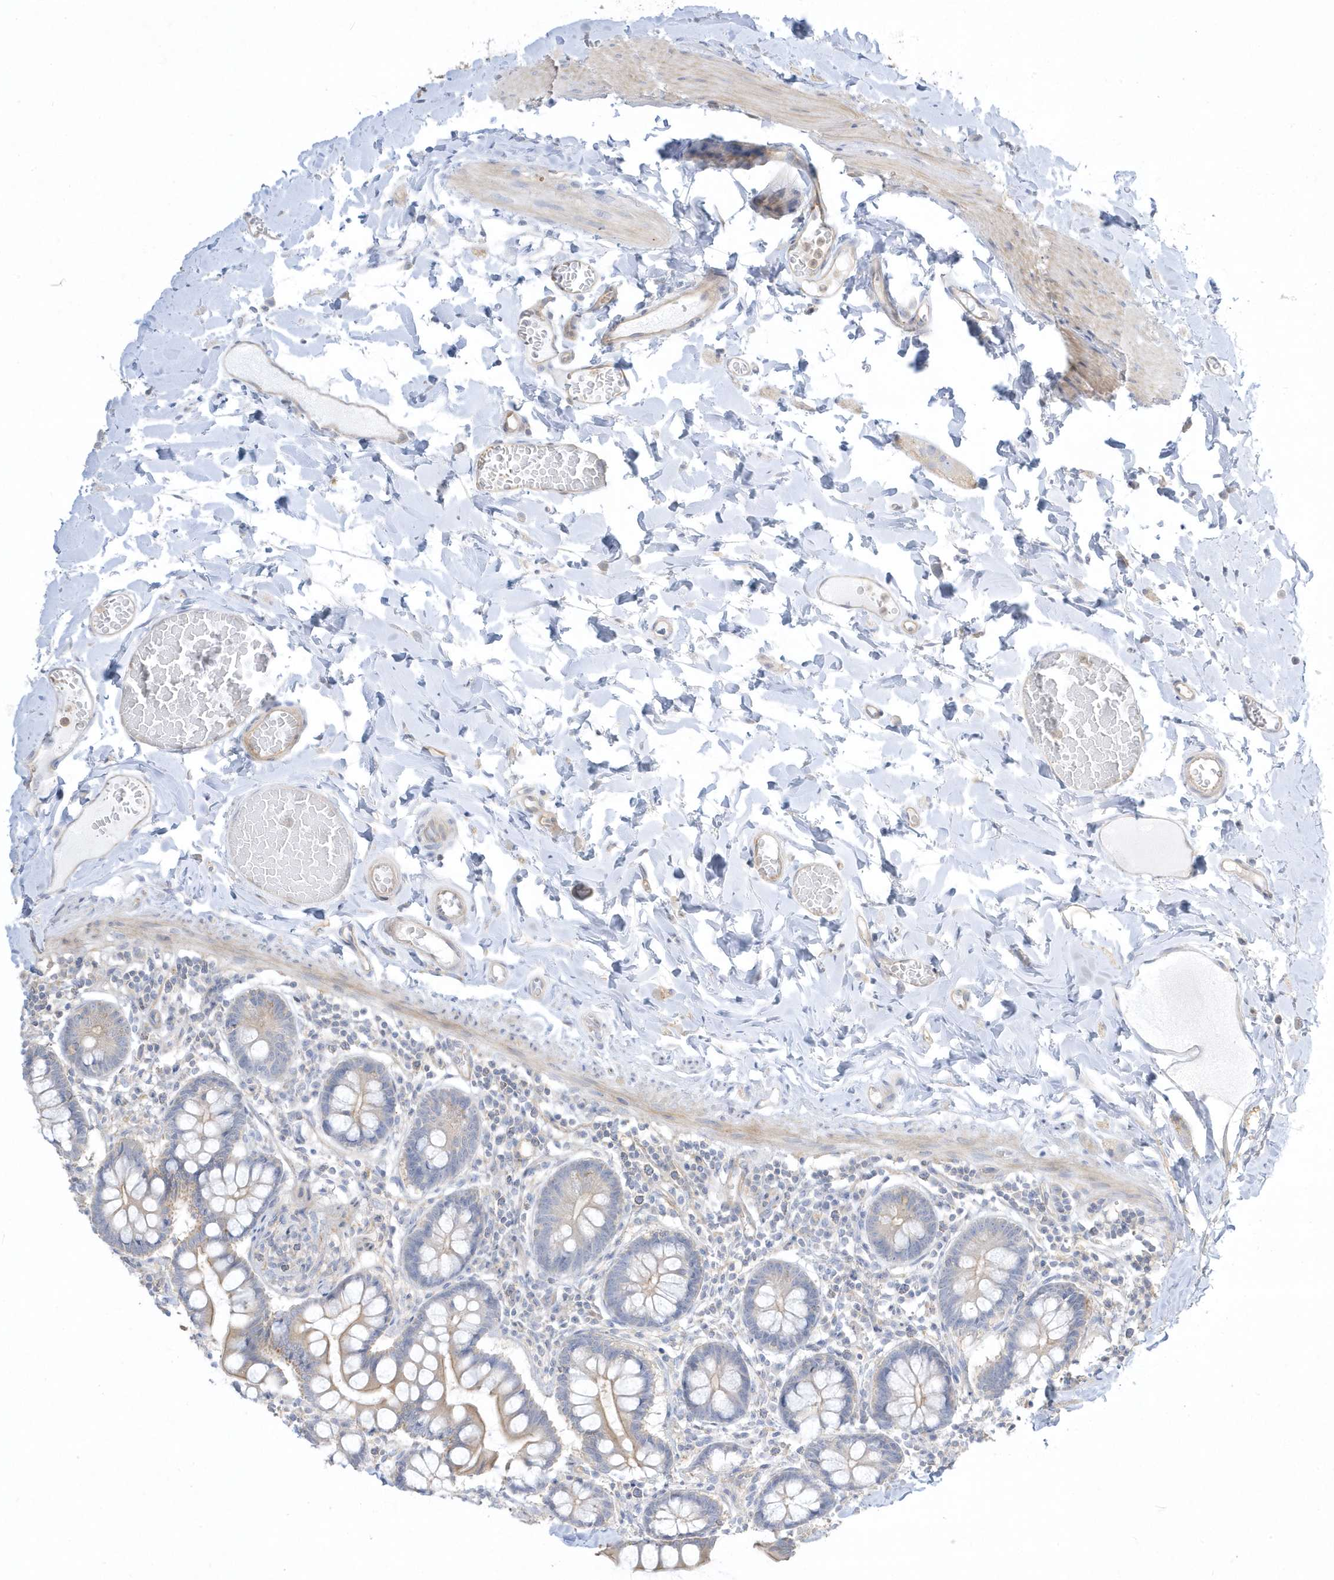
{"staining": {"intensity": "weak", "quantity": "<25%", "location": "cytoplasmic/membranous"}, "tissue": "small intestine", "cell_type": "Glandular cells", "image_type": "normal", "snomed": [{"axis": "morphology", "description": "Normal tissue, NOS"}, {"axis": "topography", "description": "Small intestine"}], "caption": "This is an immunohistochemistry image of benign human small intestine. There is no staining in glandular cells.", "gene": "ARHGEF9", "patient": {"sex": "male", "age": 41}}